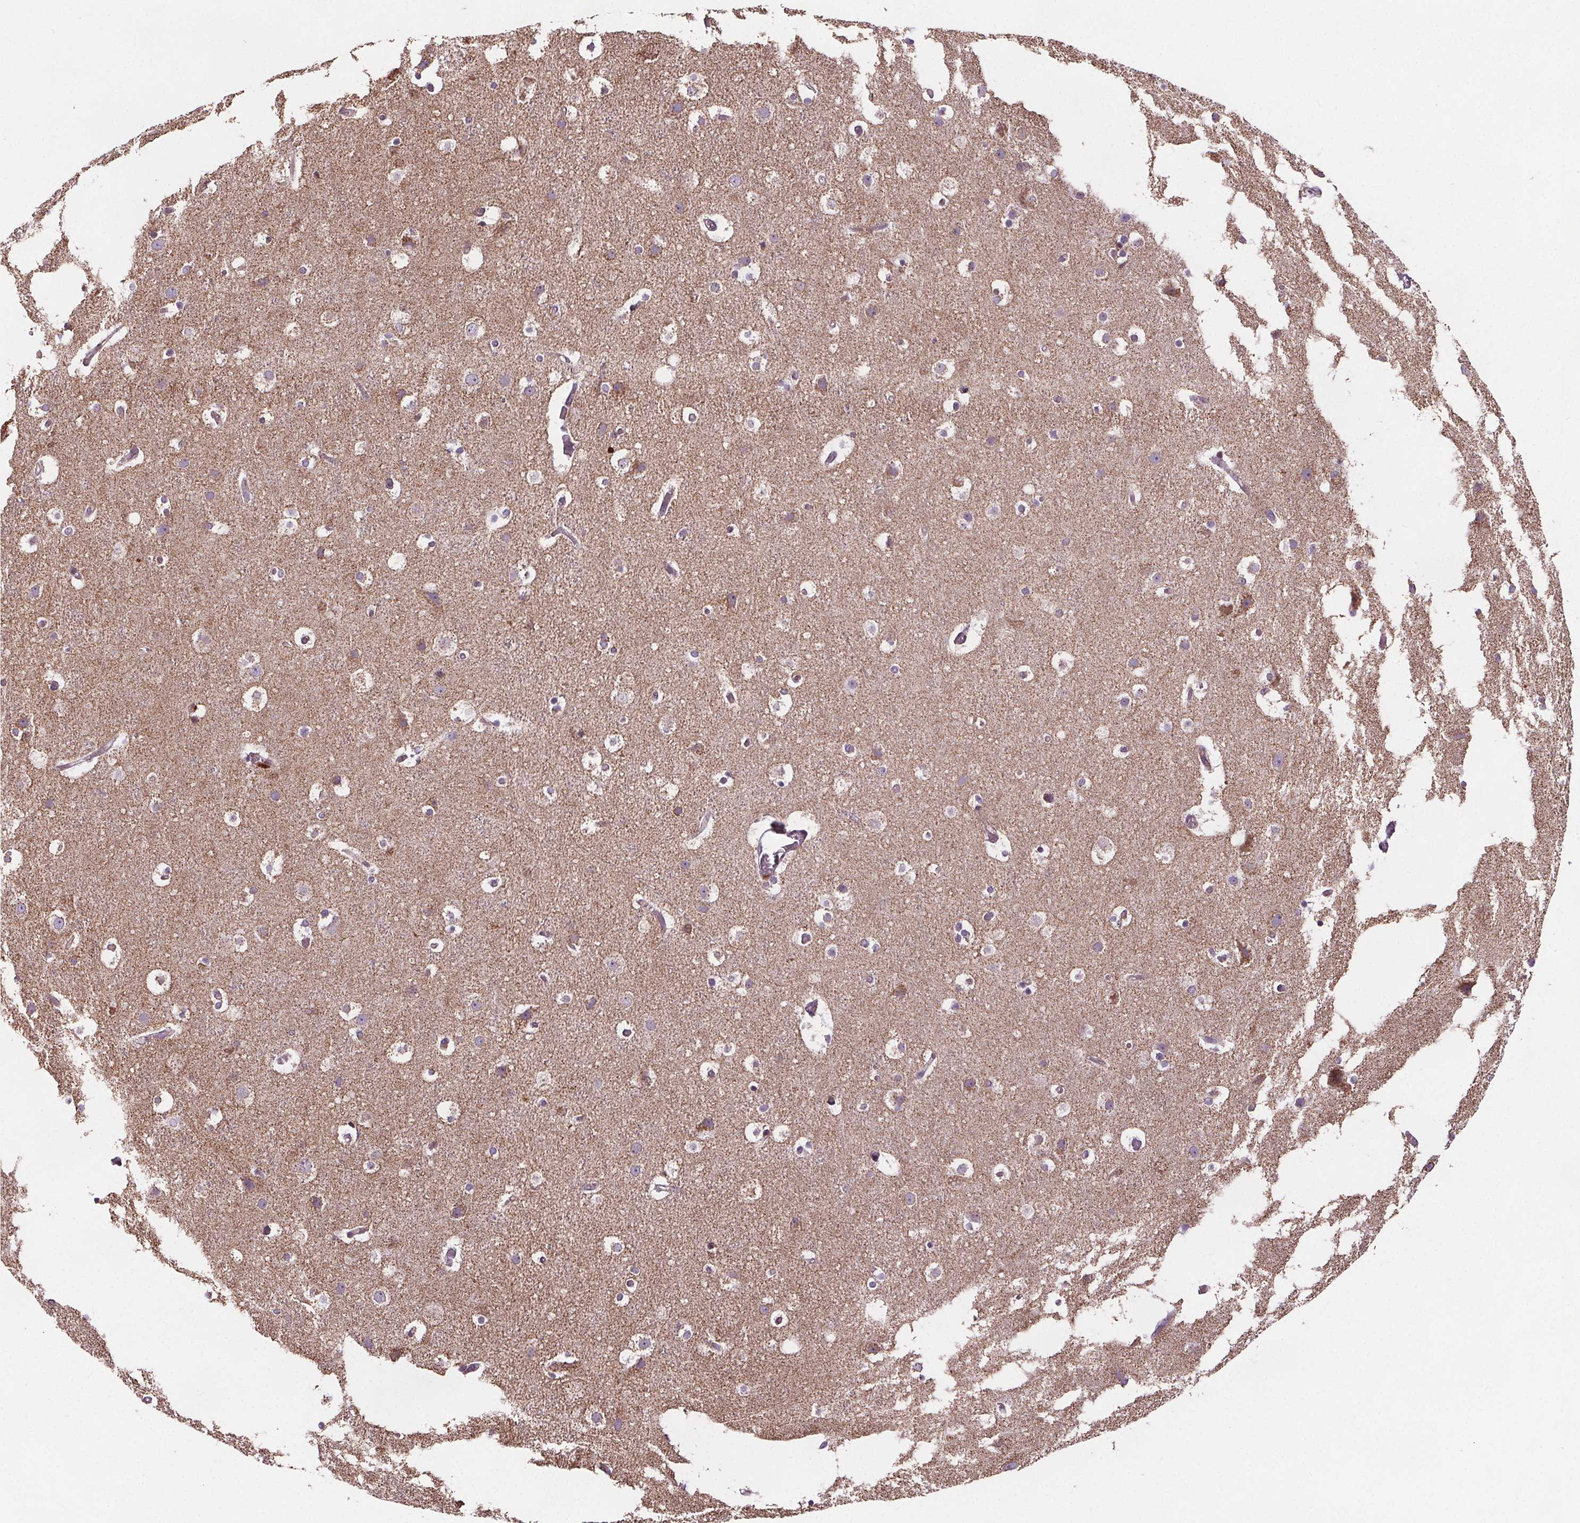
{"staining": {"intensity": "negative", "quantity": "none", "location": "none"}, "tissue": "cerebral cortex", "cell_type": "Endothelial cells", "image_type": "normal", "snomed": [{"axis": "morphology", "description": "Normal tissue, NOS"}, {"axis": "topography", "description": "Cerebral cortex"}], "caption": "Micrograph shows no protein expression in endothelial cells of normal cerebral cortex. (Brightfield microscopy of DAB (3,3'-diaminobenzidine) immunohistochemistry (IHC) at high magnification).", "gene": "SUCLA2", "patient": {"sex": "female", "age": 52}}